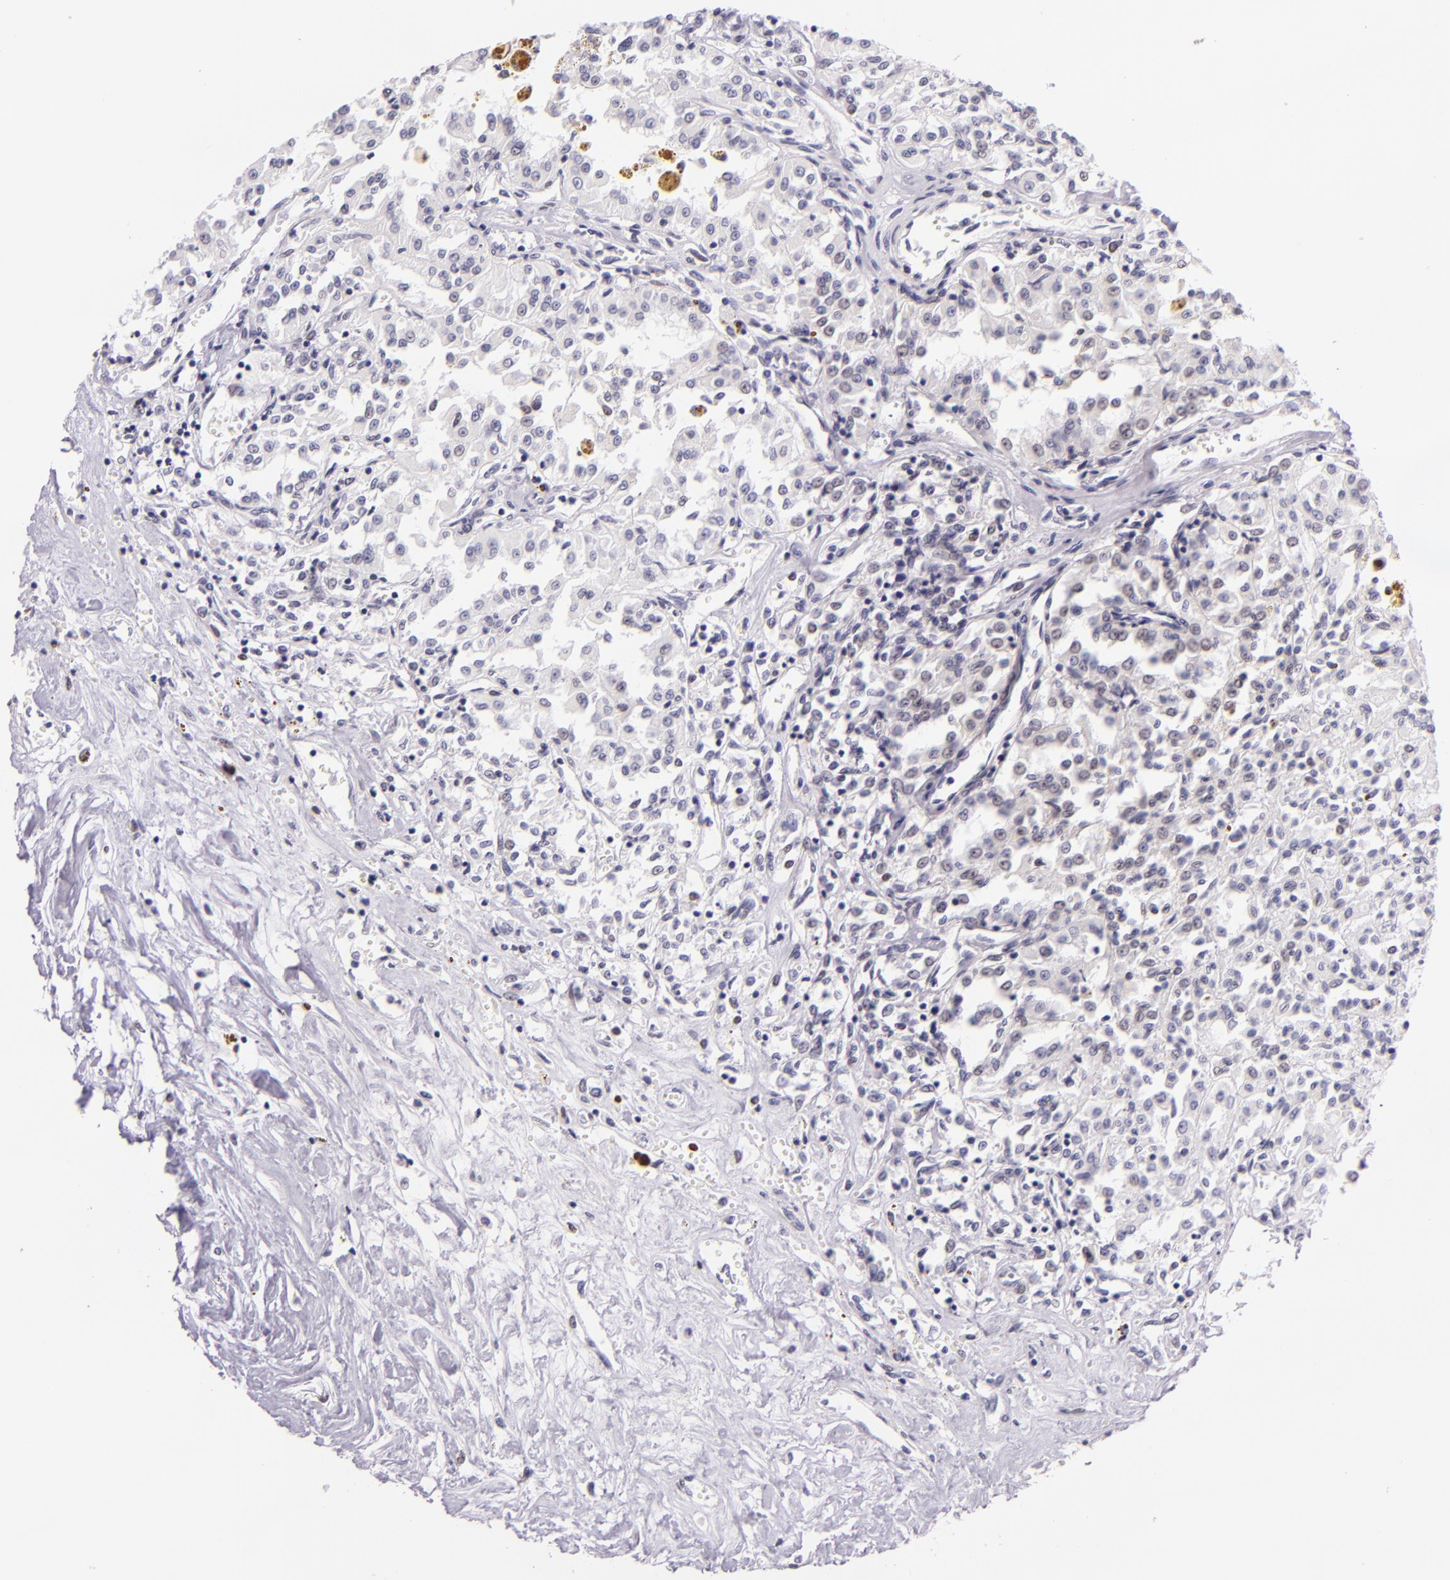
{"staining": {"intensity": "negative", "quantity": "none", "location": "none"}, "tissue": "renal cancer", "cell_type": "Tumor cells", "image_type": "cancer", "snomed": [{"axis": "morphology", "description": "Adenocarcinoma, NOS"}, {"axis": "topography", "description": "Kidney"}], "caption": "There is no significant positivity in tumor cells of renal cancer. (Brightfield microscopy of DAB immunohistochemistry at high magnification).", "gene": "HSP90AA1", "patient": {"sex": "male", "age": 78}}